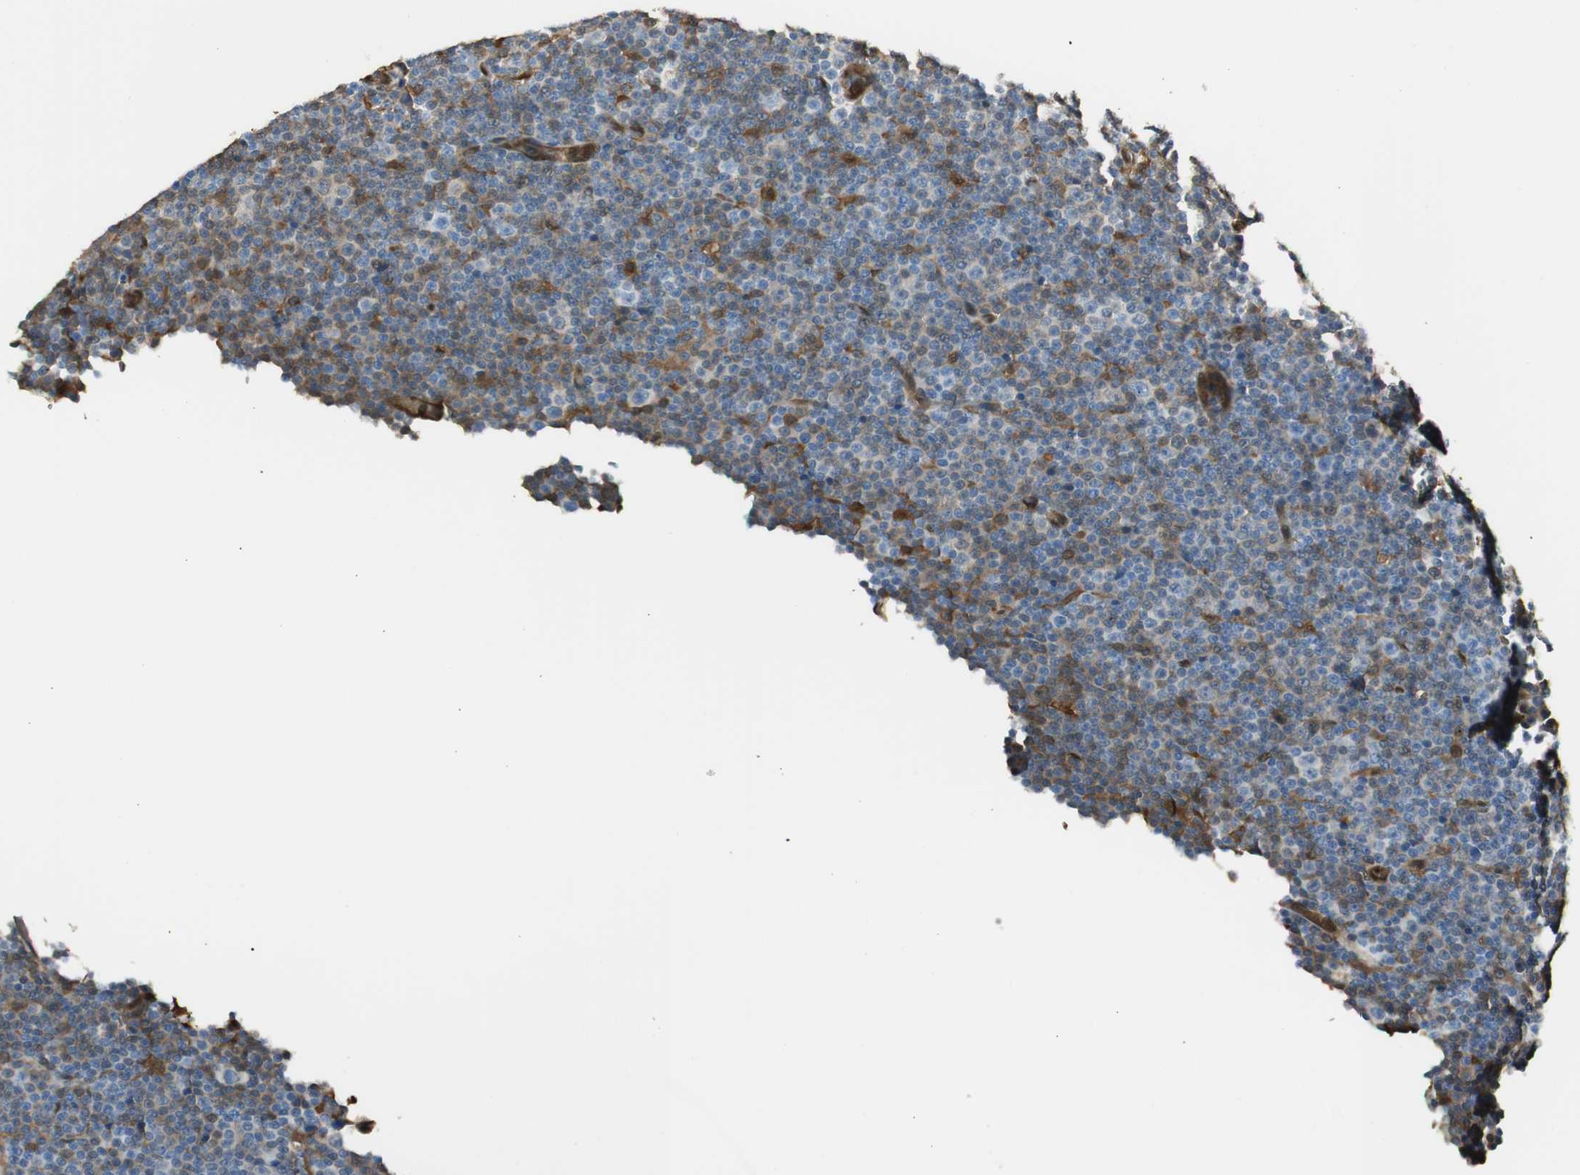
{"staining": {"intensity": "moderate", "quantity": "<25%", "location": "cytoplasmic/membranous"}, "tissue": "lymphoma", "cell_type": "Tumor cells", "image_type": "cancer", "snomed": [{"axis": "morphology", "description": "Malignant lymphoma, non-Hodgkin's type, Low grade"}, {"axis": "topography", "description": "Lymph node"}], "caption": "Lymphoma stained with a protein marker exhibits moderate staining in tumor cells.", "gene": "SERPINB6", "patient": {"sex": "female", "age": 67}}